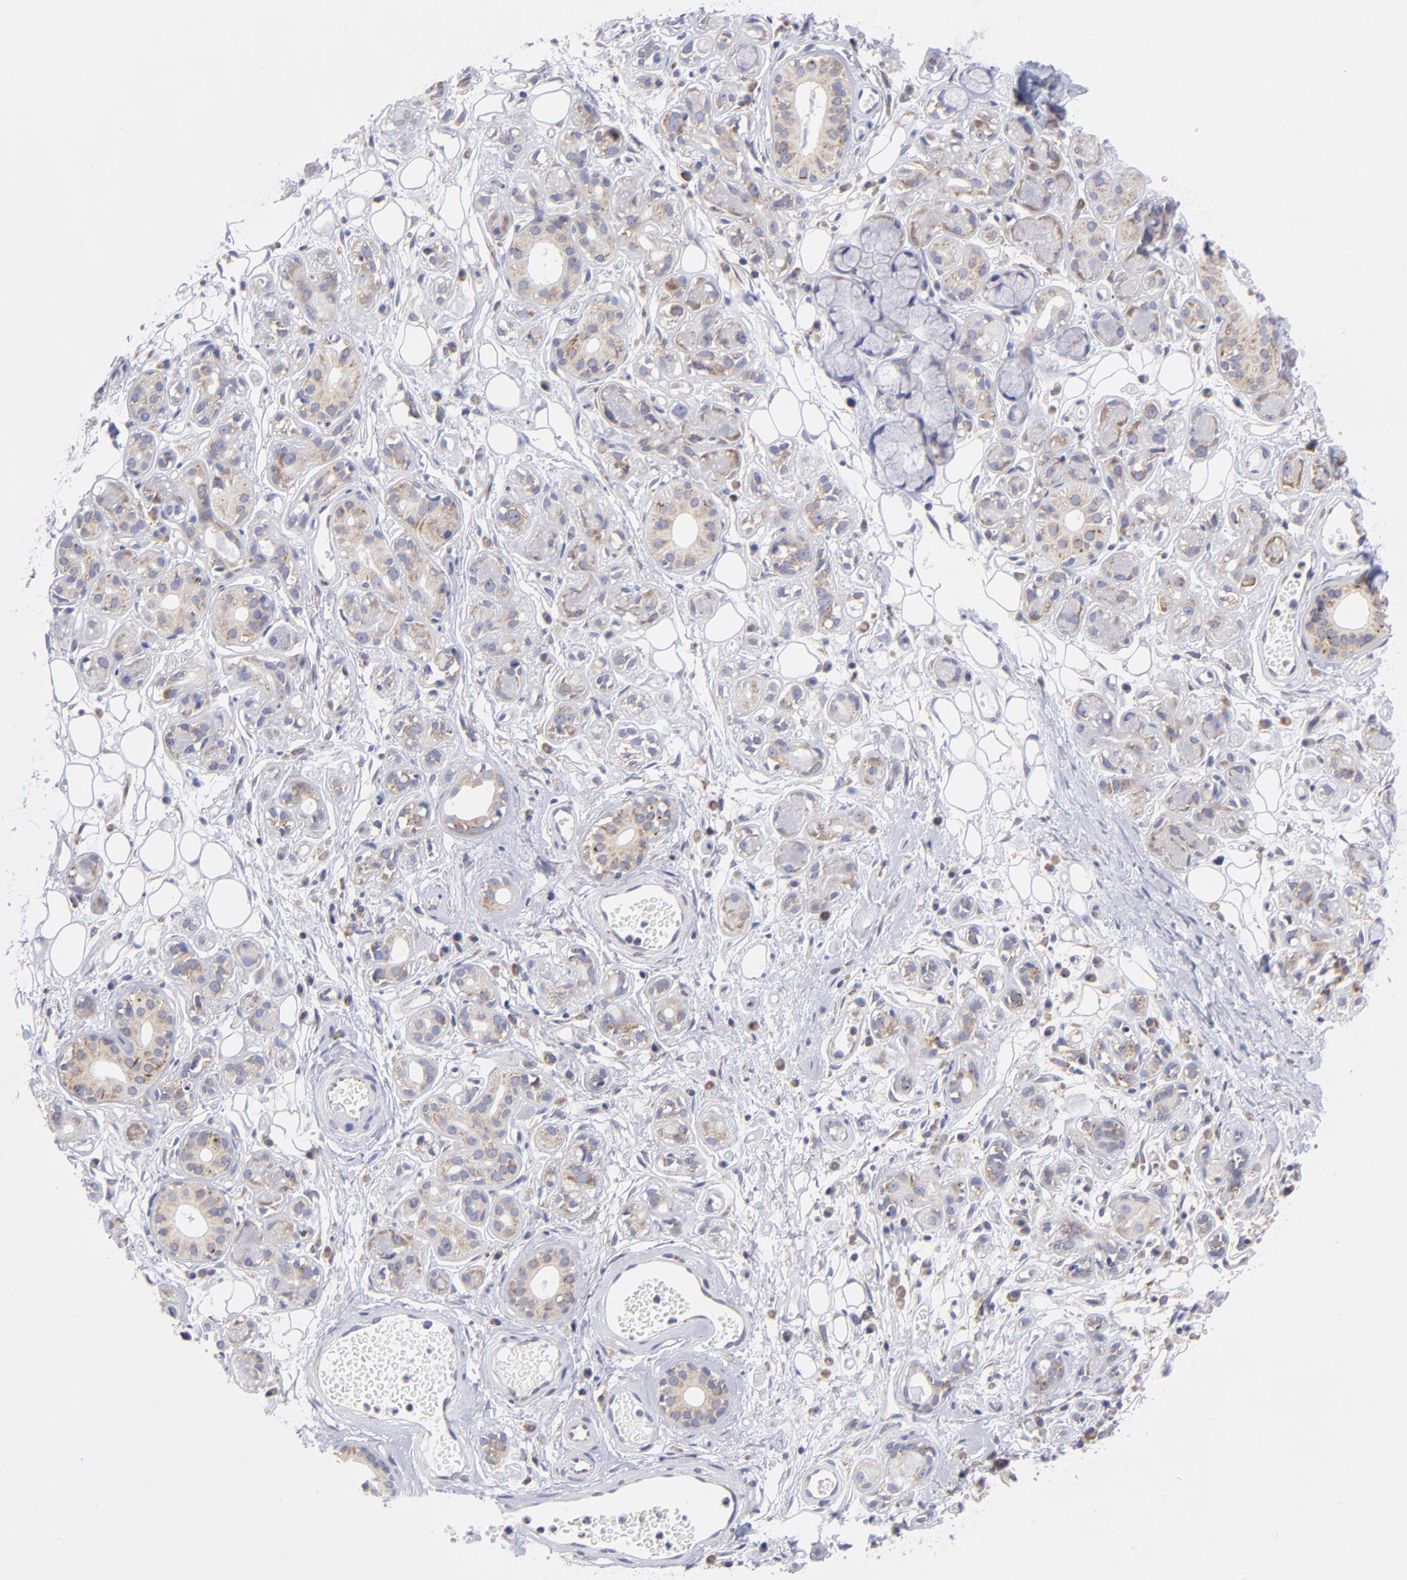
{"staining": {"intensity": "moderate", "quantity": ">75%", "location": "cytoplasmic/membranous"}, "tissue": "salivary gland", "cell_type": "Glandular cells", "image_type": "normal", "snomed": [{"axis": "morphology", "description": "Normal tissue, NOS"}, {"axis": "topography", "description": "Salivary gland"}], "caption": "Immunohistochemical staining of unremarkable human salivary gland reveals >75% levels of moderate cytoplasmic/membranous protein staining in approximately >75% of glandular cells.", "gene": "EIF2AK2", "patient": {"sex": "male", "age": 54}}